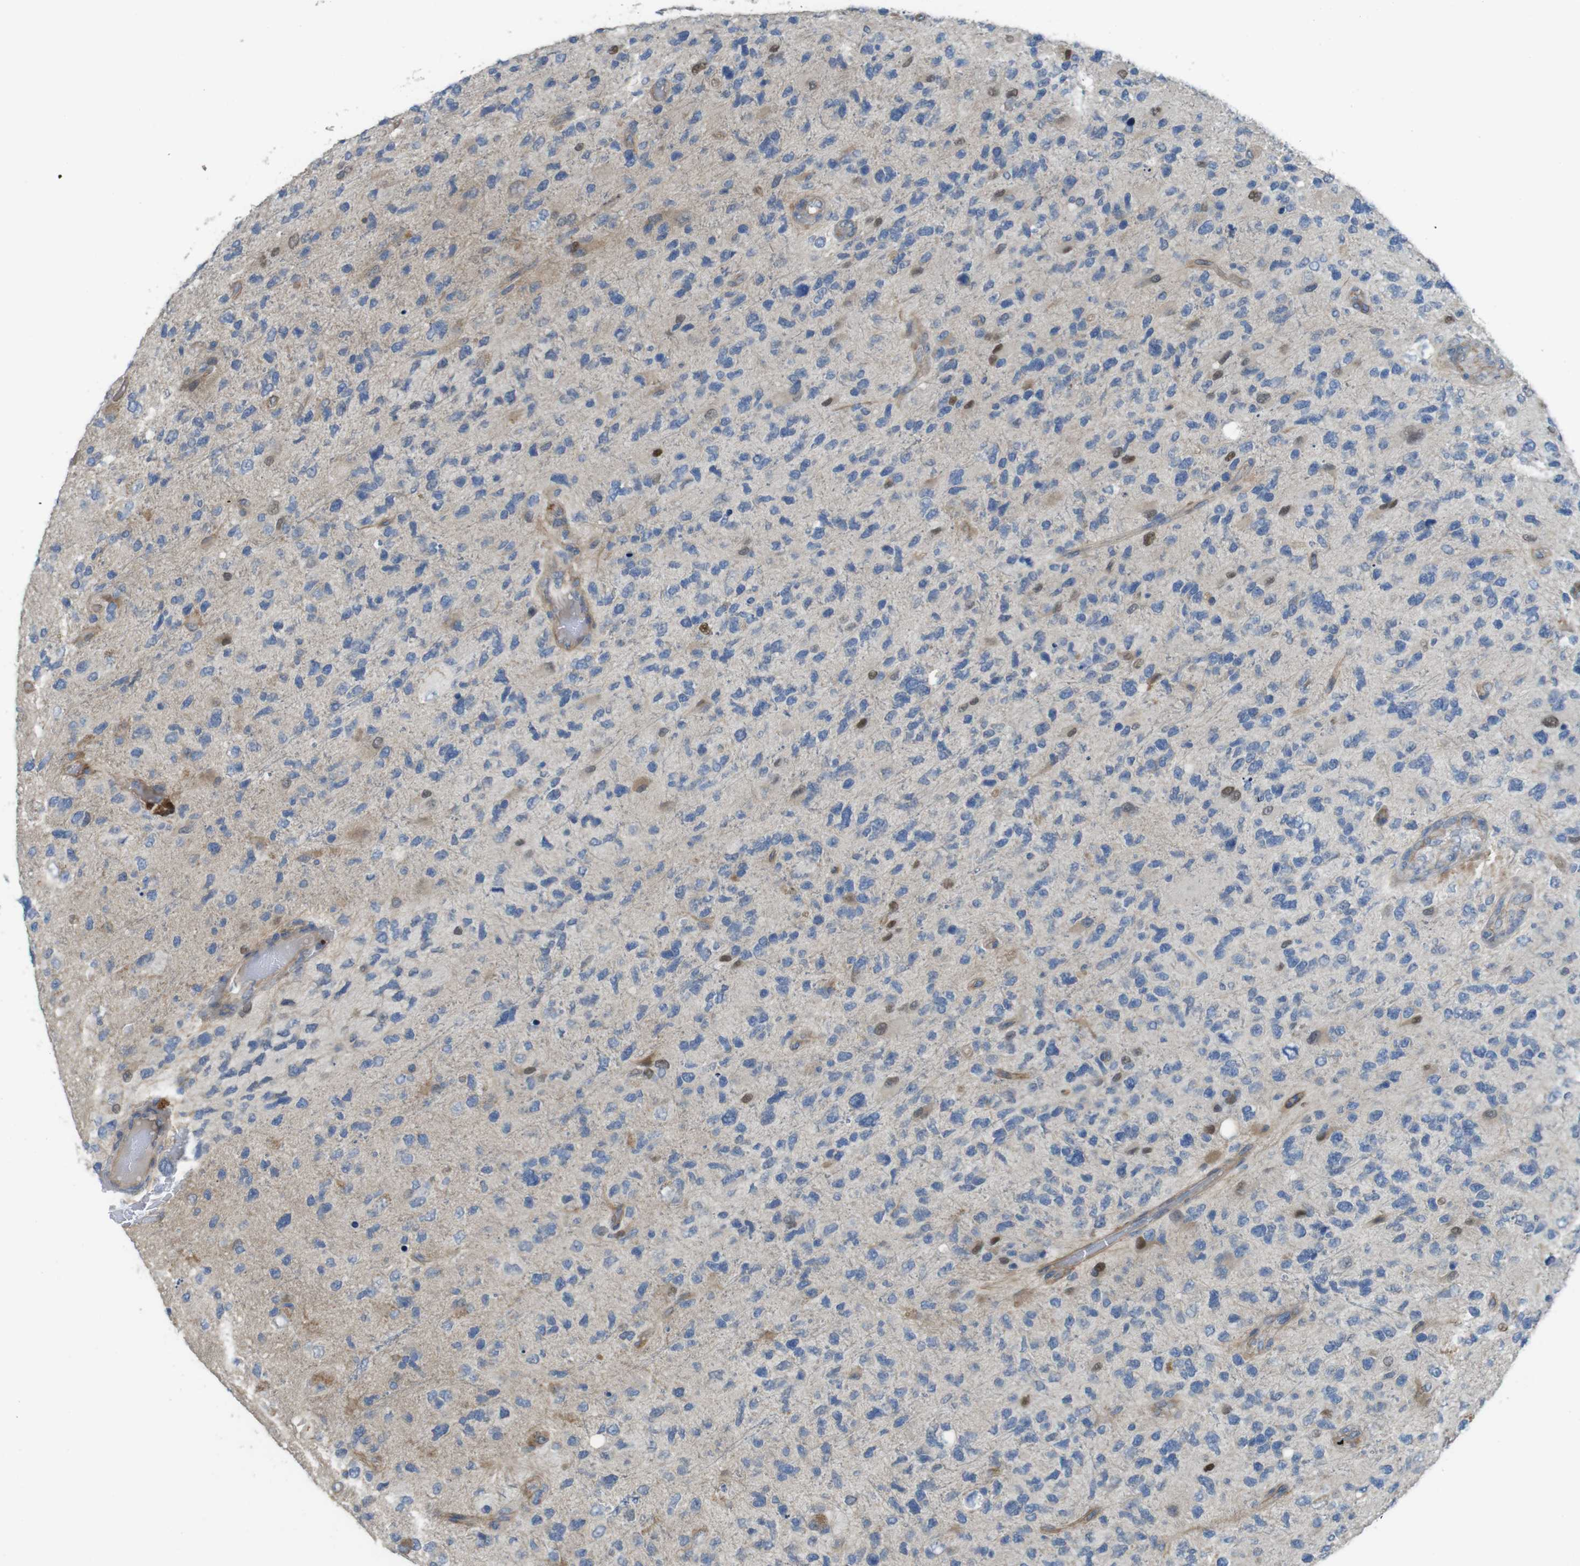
{"staining": {"intensity": "negative", "quantity": "none", "location": "none"}, "tissue": "glioma", "cell_type": "Tumor cells", "image_type": "cancer", "snomed": [{"axis": "morphology", "description": "Glioma, malignant, High grade"}, {"axis": "topography", "description": "Brain"}], "caption": "Tumor cells show no significant expression in high-grade glioma (malignant).", "gene": "ABHD15", "patient": {"sex": "female", "age": 58}}